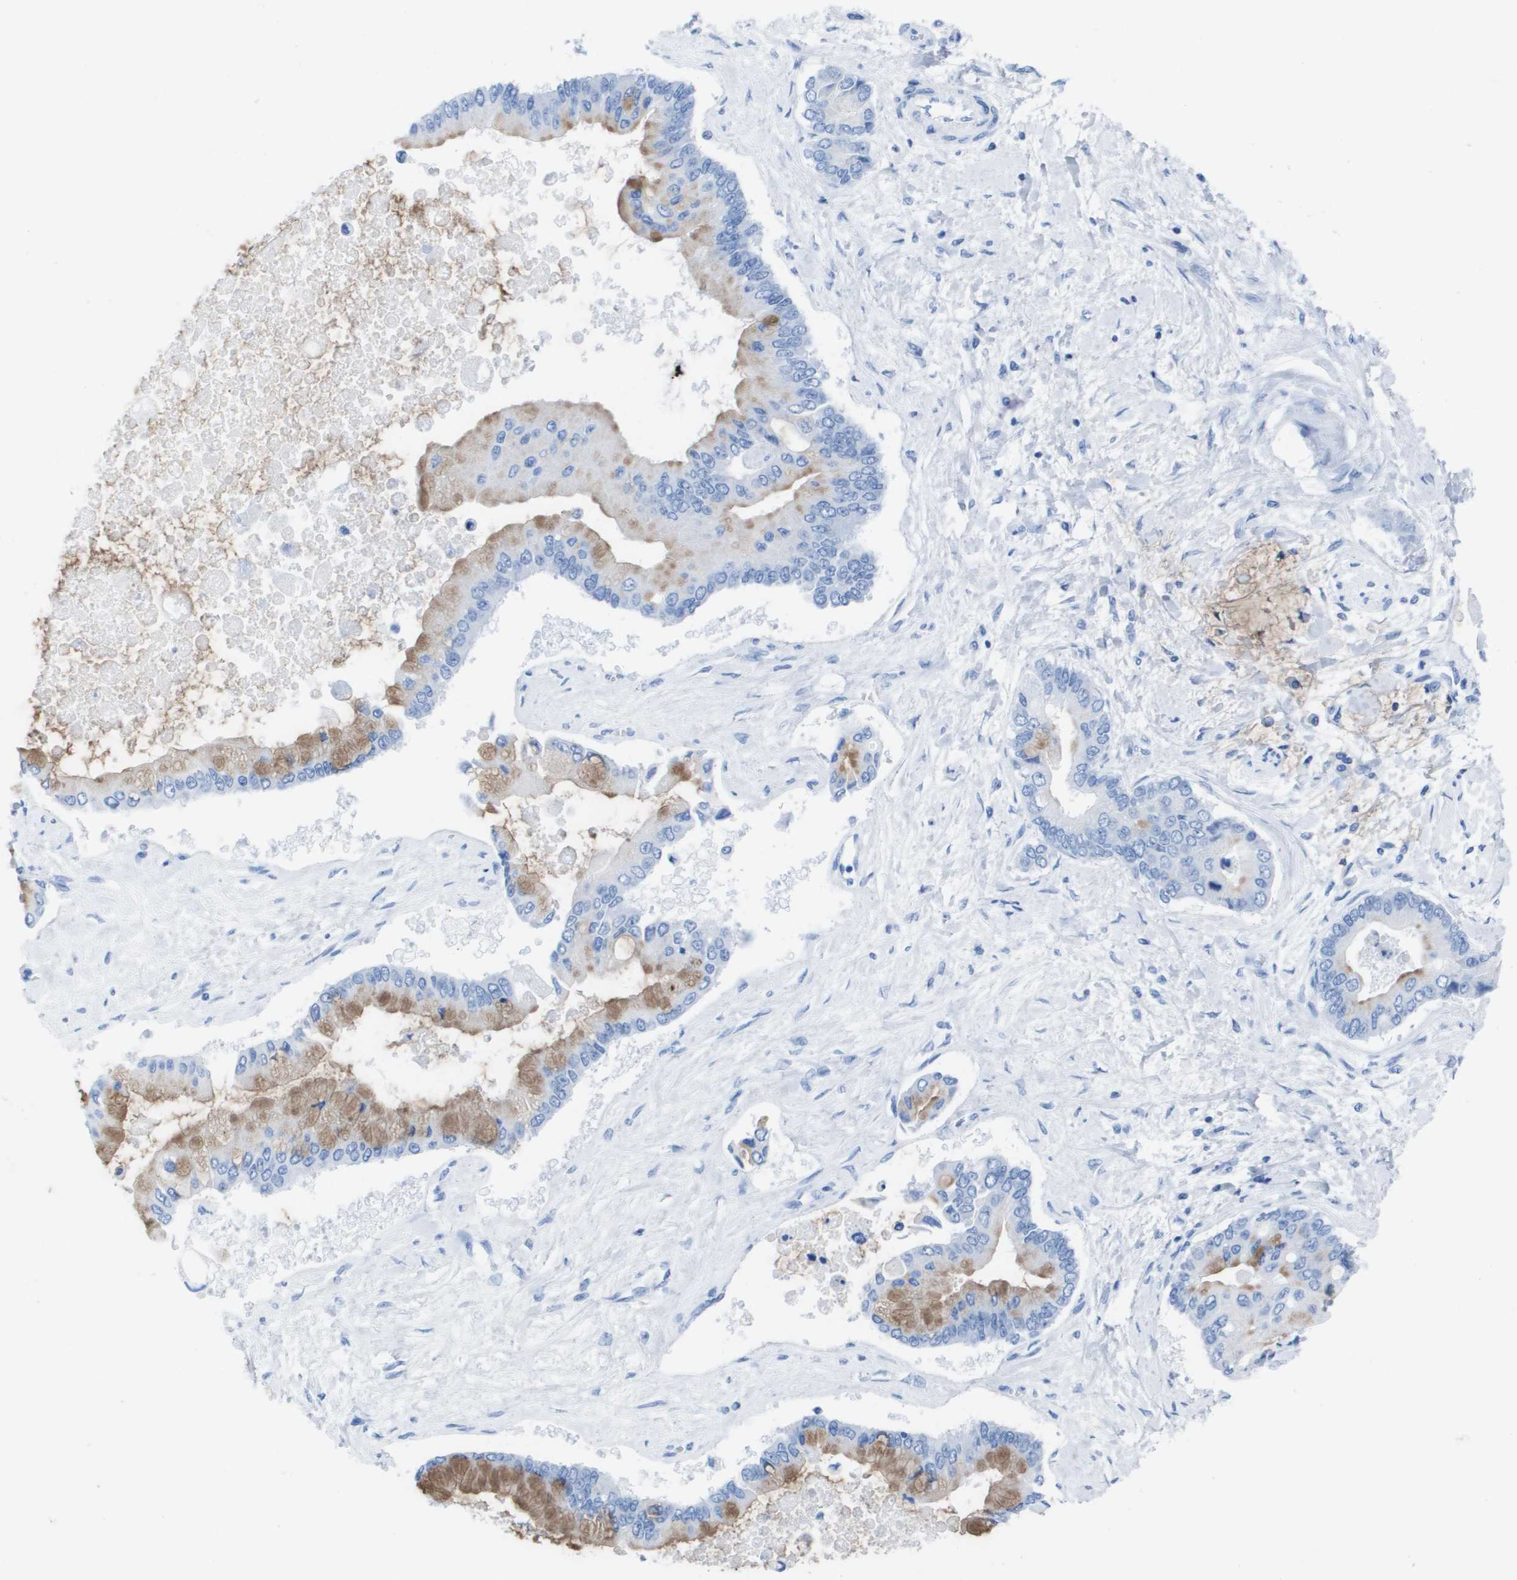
{"staining": {"intensity": "moderate", "quantity": "25%-75%", "location": "cytoplasmic/membranous"}, "tissue": "liver cancer", "cell_type": "Tumor cells", "image_type": "cancer", "snomed": [{"axis": "morphology", "description": "Cholangiocarcinoma"}, {"axis": "topography", "description": "Liver"}], "caption": "Liver cancer stained with a brown dye shows moderate cytoplasmic/membranous positive positivity in approximately 25%-75% of tumor cells.", "gene": "KCNA3", "patient": {"sex": "male", "age": 50}}